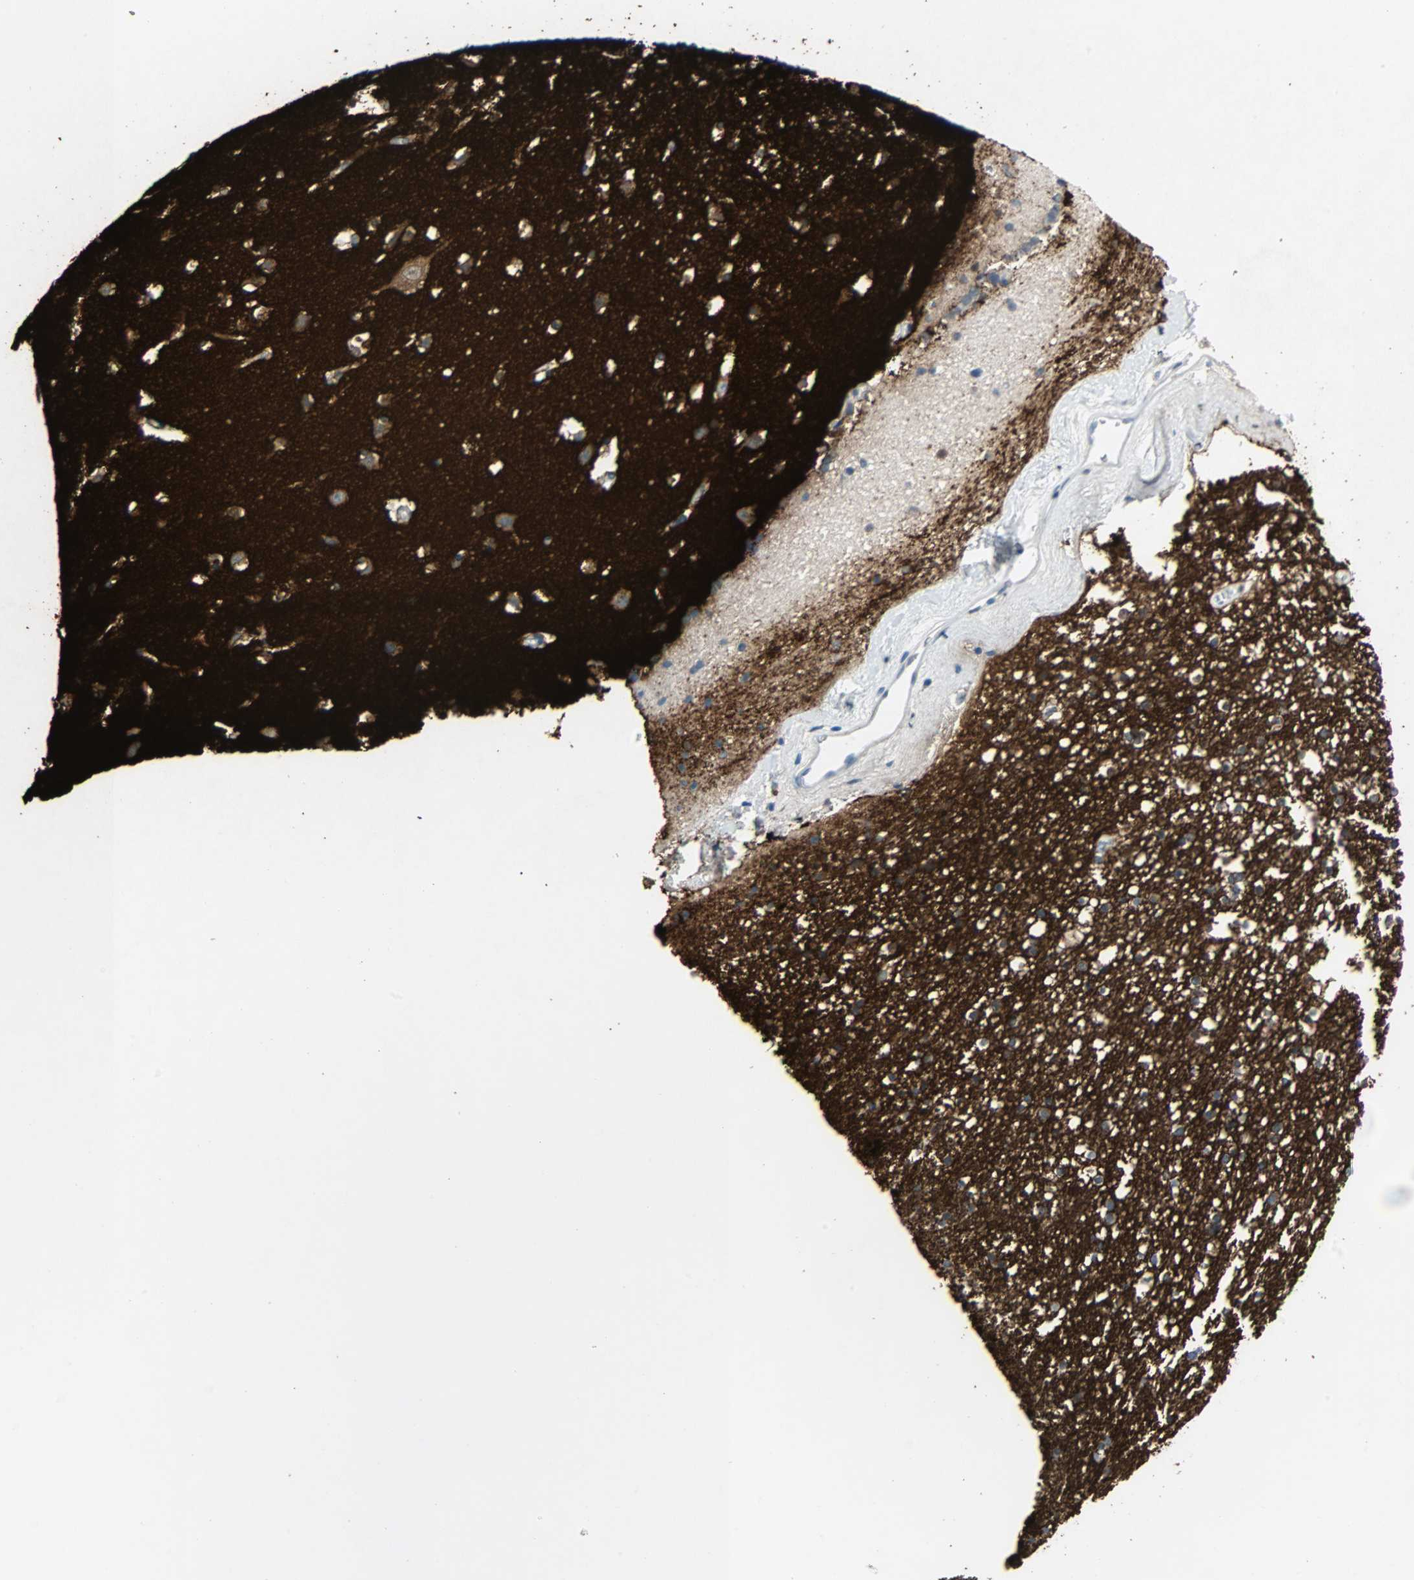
{"staining": {"intensity": "weak", "quantity": ">75%", "location": "cytoplasmic/membranous"}, "tissue": "caudate", "cell_type": "Glial cells", "image_type": "normal", "snomed": [{"axis": "morphology", "description": "Normal tissue, NOS"}, {"axis": "topography", "description": "Lateral ventricle wall"}], "caption": "This is an image of immunohistochemistry staining of unremarkable caudate, which shows weak staining in the cytoplasmic/membranous of glial cells.", "gene": "STX1A", "patient": {"sex": "male", "age": 45}}